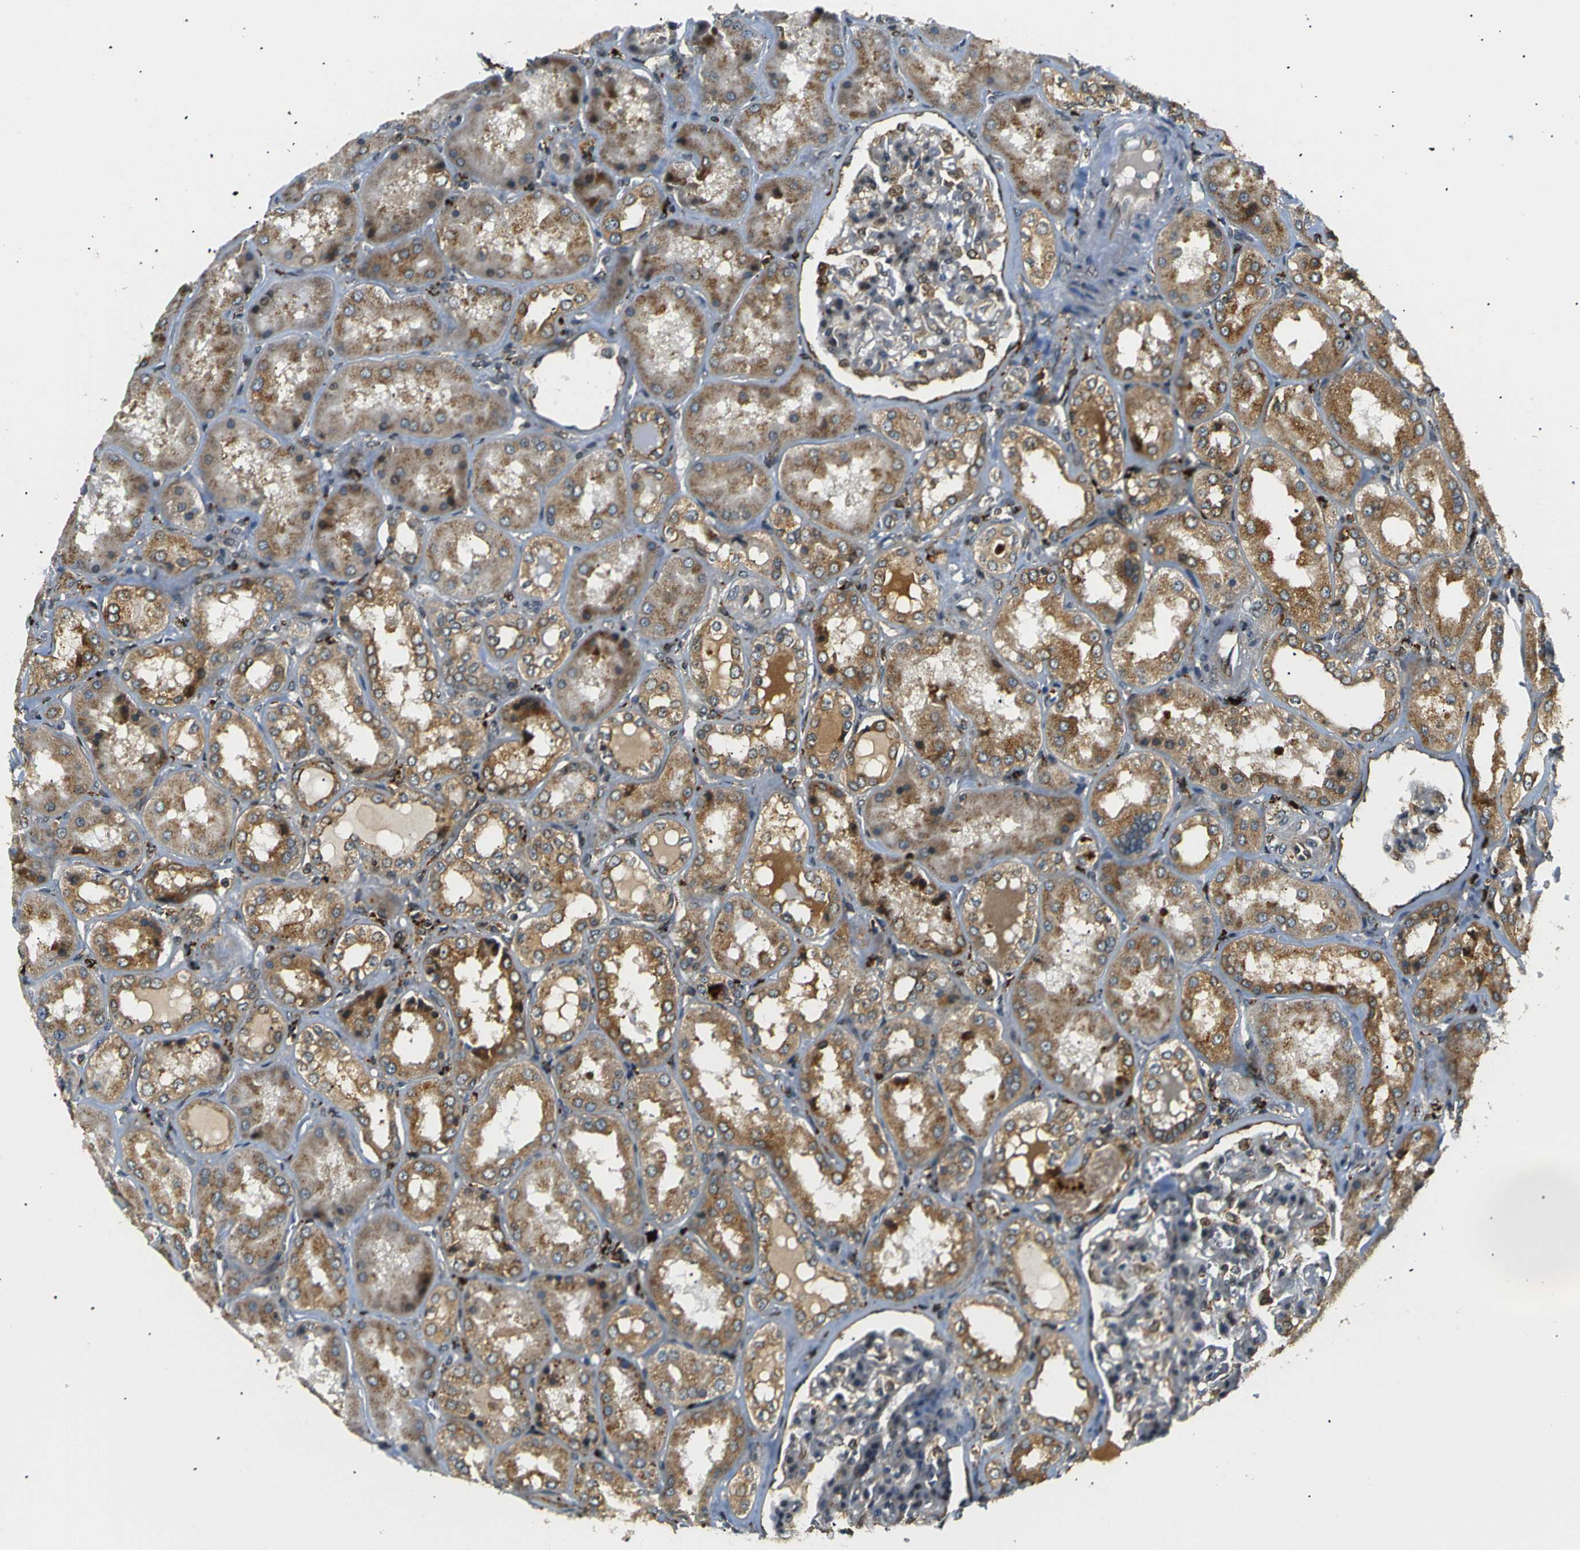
{"staining": {"intensity": "moderate", "quantity": "<25%", "location": "cytoplasmic/membranous"}, "tissue": "kidney", "cell_type": "Cells in glomeruli", "image_type": "normal", "snomed": [{"axis": "morphology", "description": "Normal tissue, NOS"}, {"axis": "topography", "description": "Kidney"}], "caption": "Human kidney stained for a protein (brown) displays moderate cytoplasmic/membranous positive positivity in about <25% of cells in glomeruli.", "gene": "ABCE1", "patient": {"sex": "female", "age": 56}}